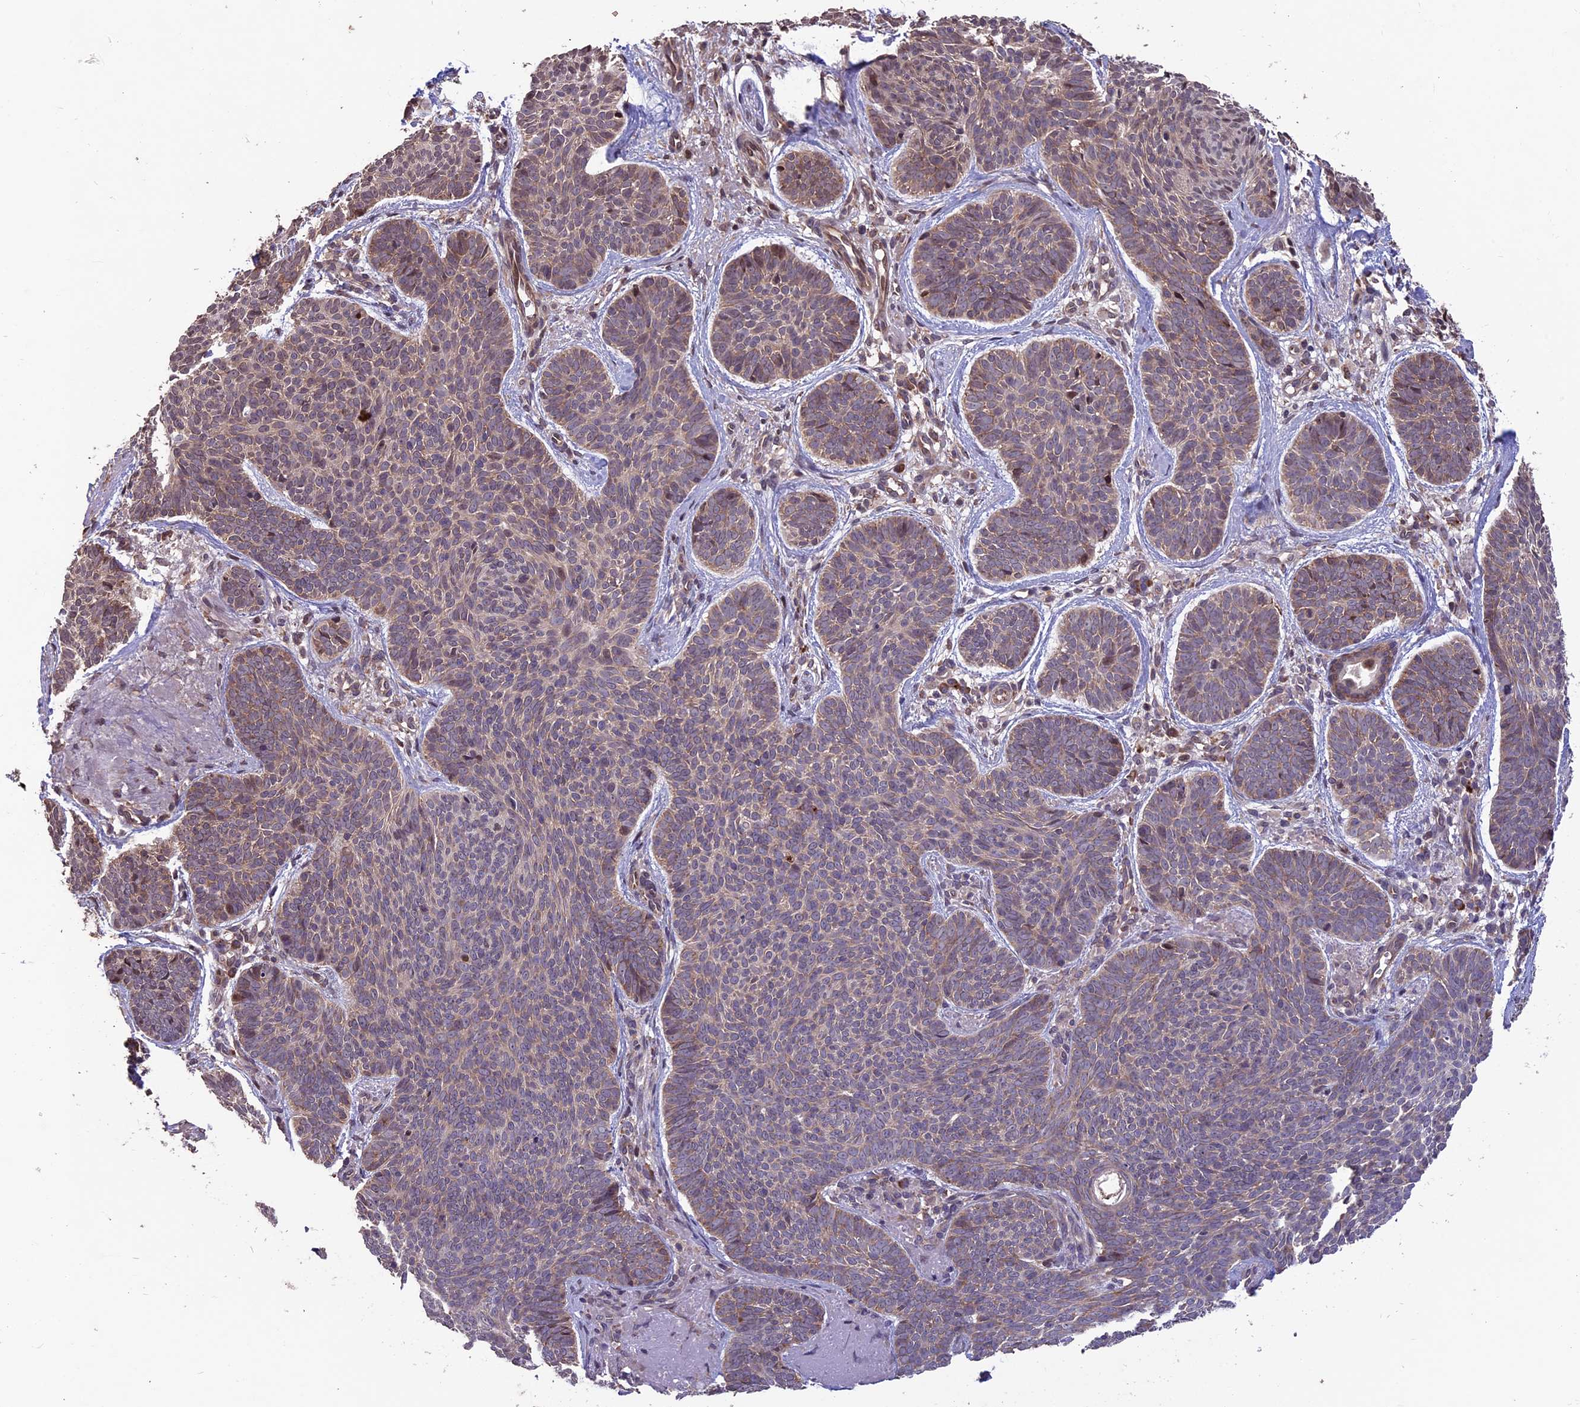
{"staining": {"intensity": "weak", "quantity": "<25%", "location": "cytoplasmic/membranous"}, "tissue": "skin cancer", "cell_type": "Tumor cells", "image_type": "cancer", "snomed": [{"axis": "morphology", "description": "Basal cell carcinoma"}, {"axis": "topography", "description": "Skin"}], "caption": "Immunohistochemistry (IHC) histopathology image of neoplastic tissue: human skin cancer stained with DAB reveals no significant protein positivity in tumor cells.", "gene": "ZNF598", "patient": {"sex": "female", "age": 74}}